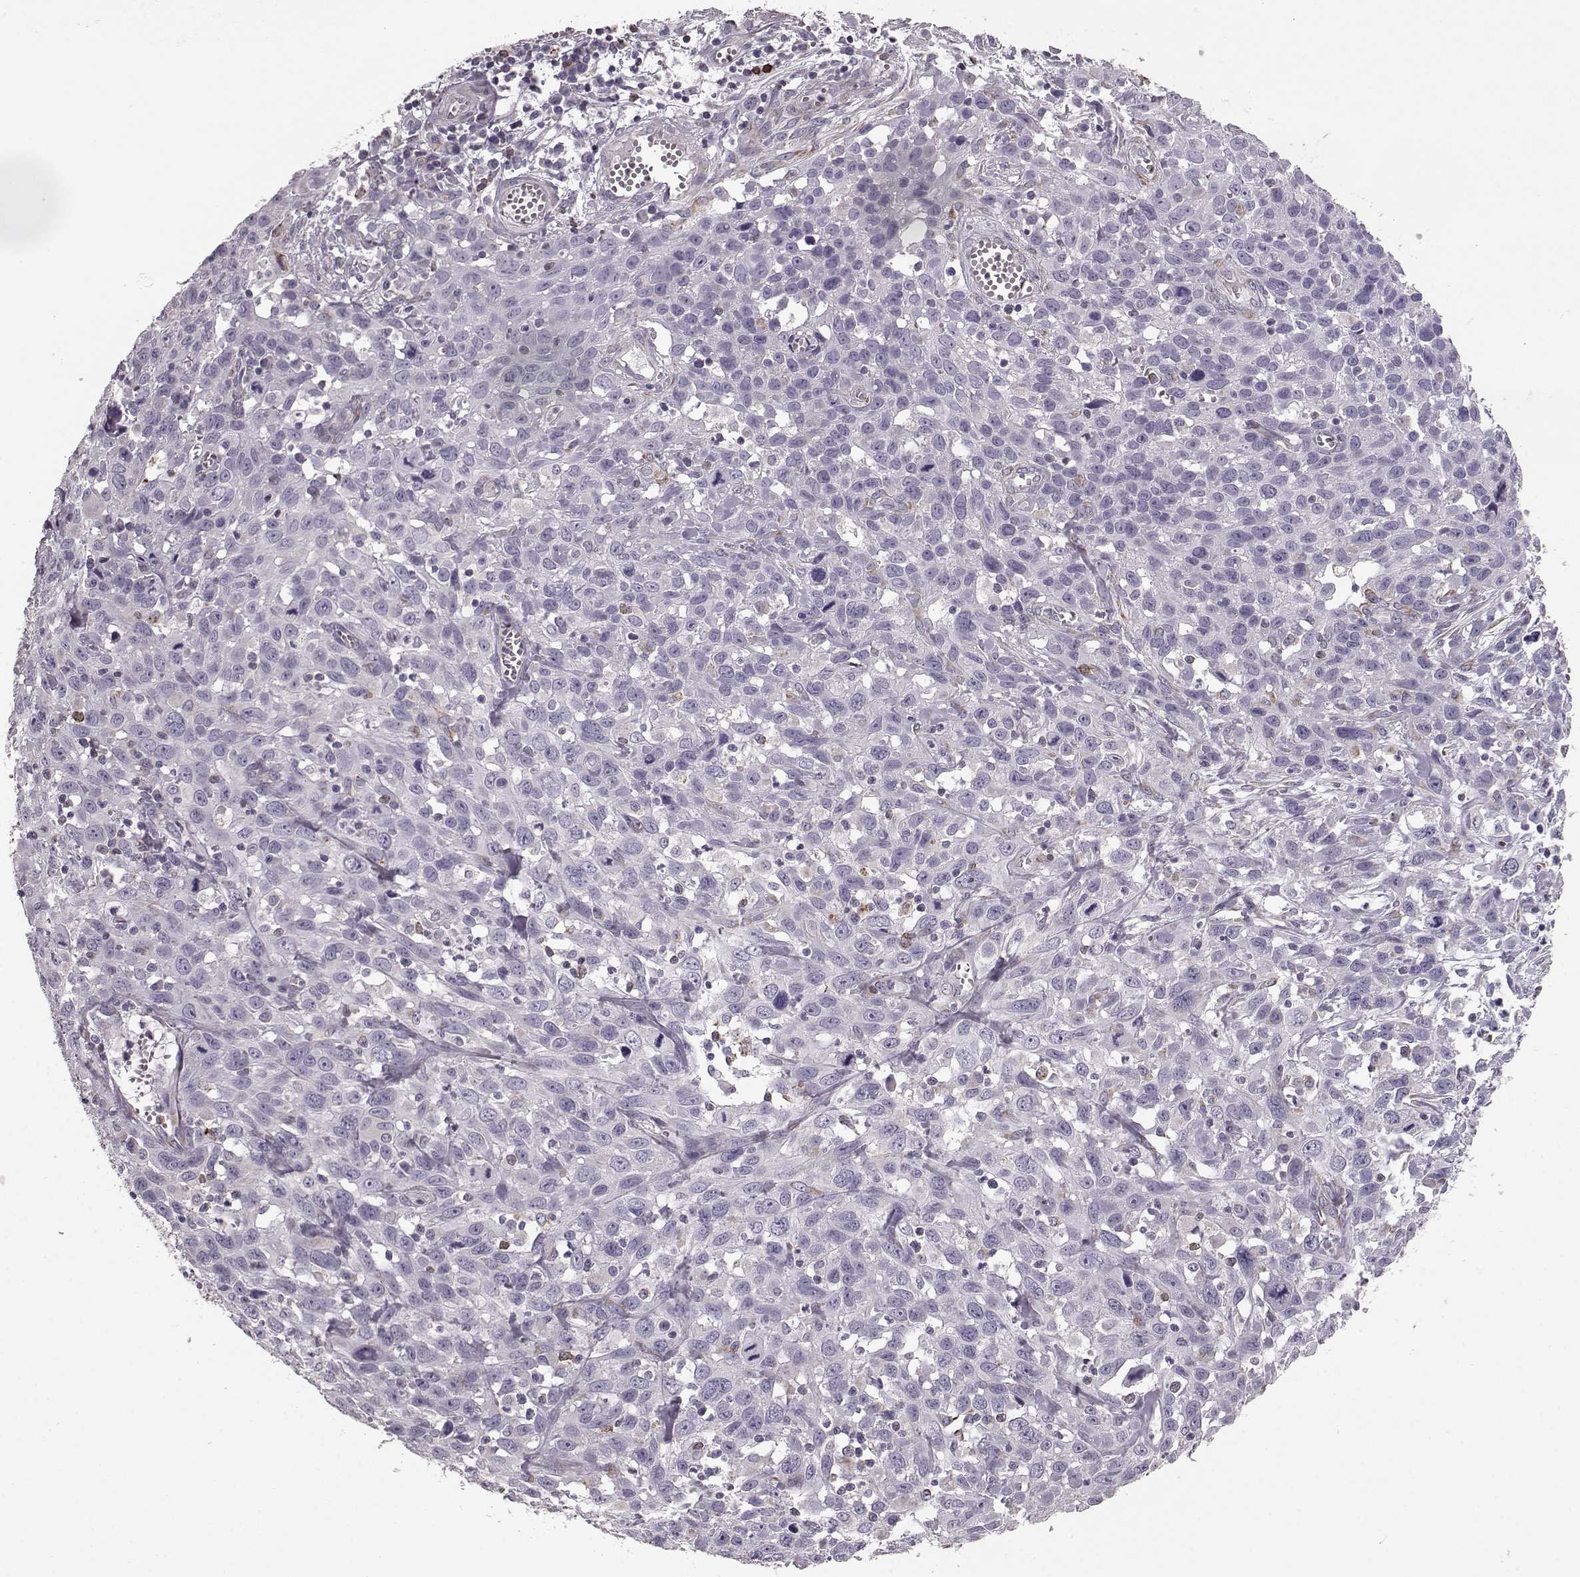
{"staining": {"intensity": "negative", "quantity": "none", "location": "none"}, "tissue": "cervical cancer", "cell_type": "Tumor cells", "image_type": "cancer", "snomed": [{"axis": "morphology", "description": "Squamous cell carcinoma, NOS"}, {"axis": "topography", "description": "Cervix"}], "caption": "IHC photomicrograph of neoplastic tissue: cervical squamous cell carcinoma stained with DAB (3,3'-diaminobenzidine) displays no significant protein expression in tumor cells.", "gene": "ELOVL5", "patient": {"sex": "female", "age": 38}}